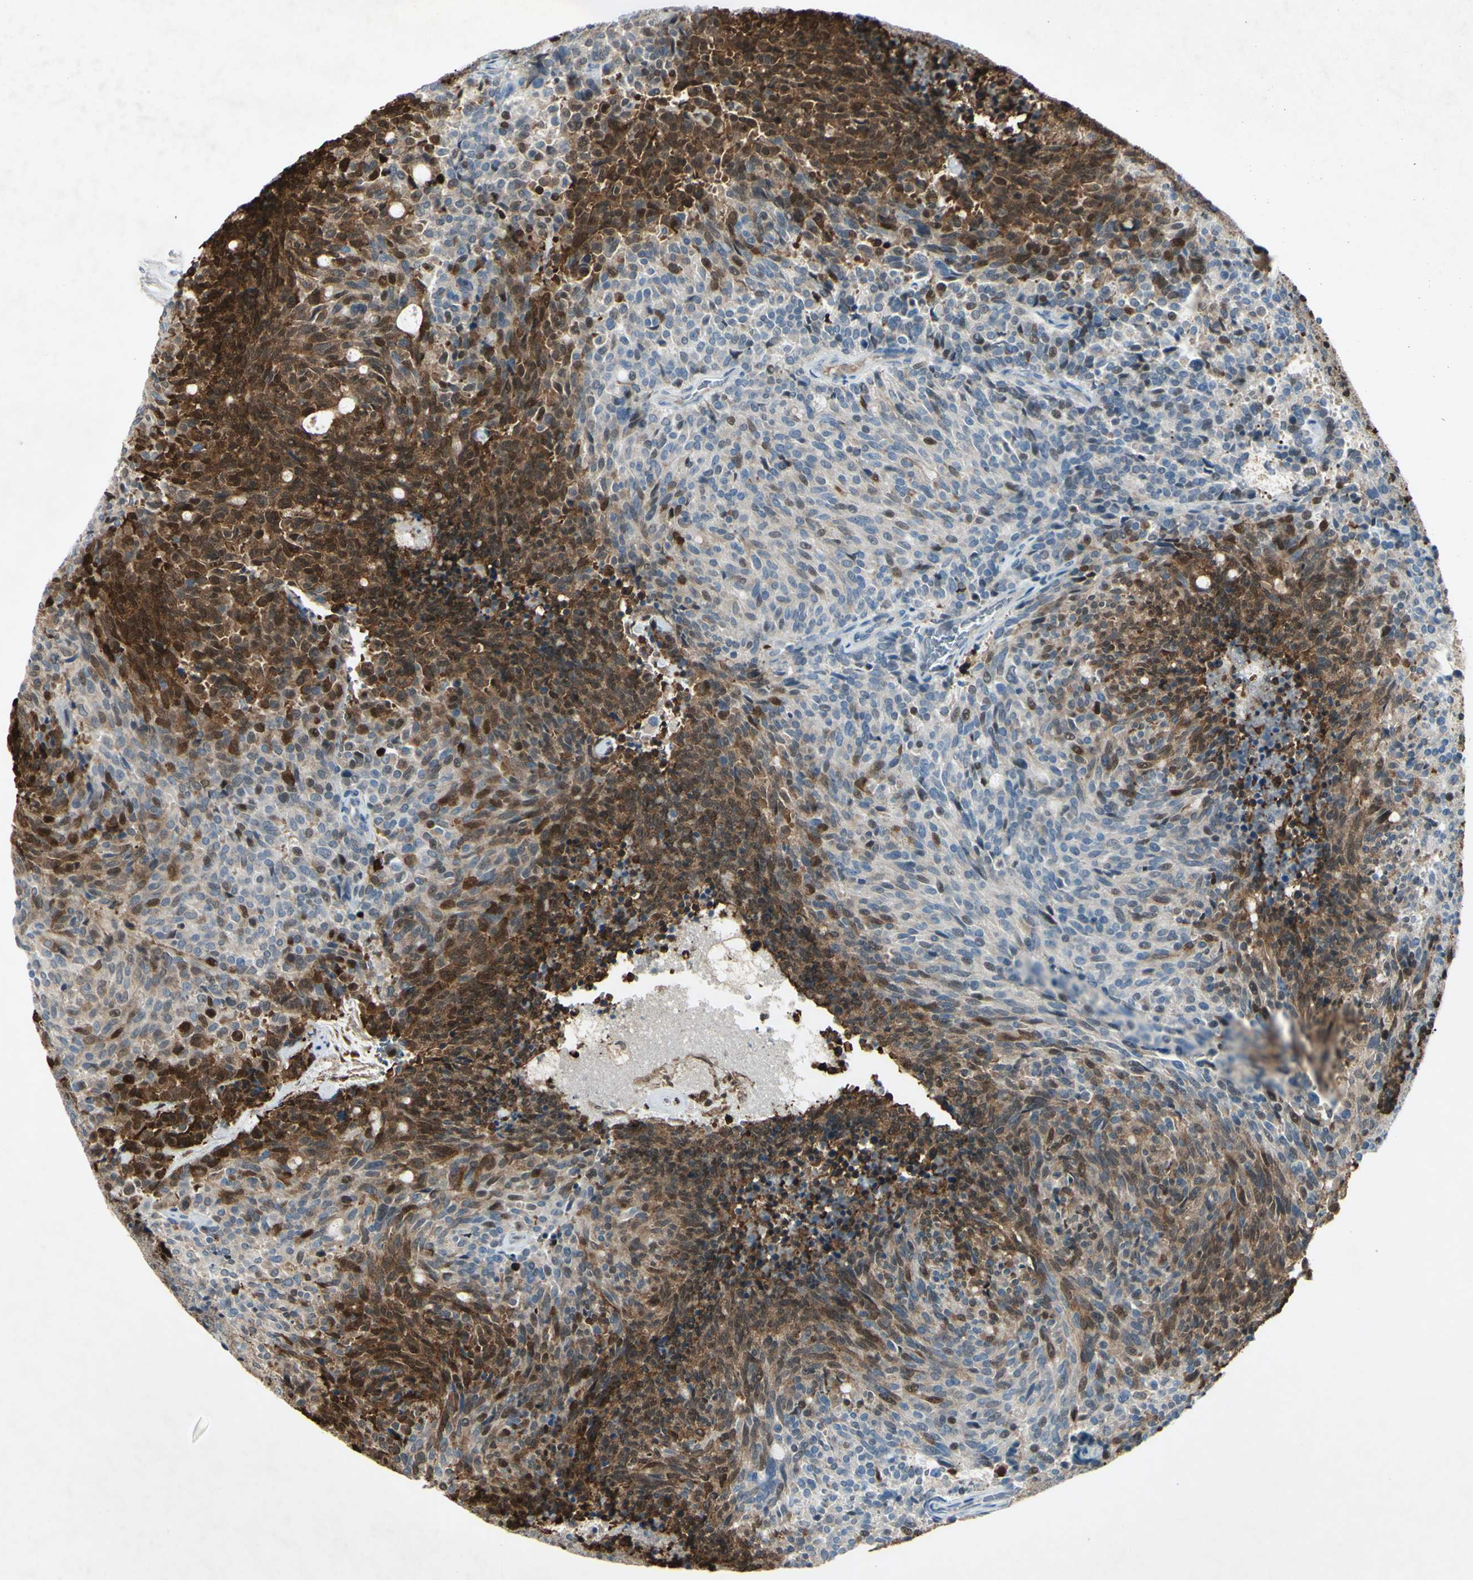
{"staining": {"intensity": "strong", "quantity": "25%-75%", "location": "cytoplasmic/membranous,nuclear"}, "tissue": "carcinoid", "cell_type": "Tumor cells", "image_type": "cancer", "snomed": [{"axis": "morphology", "description": "Carcinoid, malignant, NOS"}, {"axis": "topography", "description": "Pancreas"}], "caption": "Immunohistochemistry (DAB (3,3'-diaminobenzidine)) staining of carcinoid reveals strong cytoplasmic/membranous and nuclear protein staining in approximately 25%-75% of tumor cells.", "gene": "C1orf159", "patient": {"sex": "female", "age": 54}}